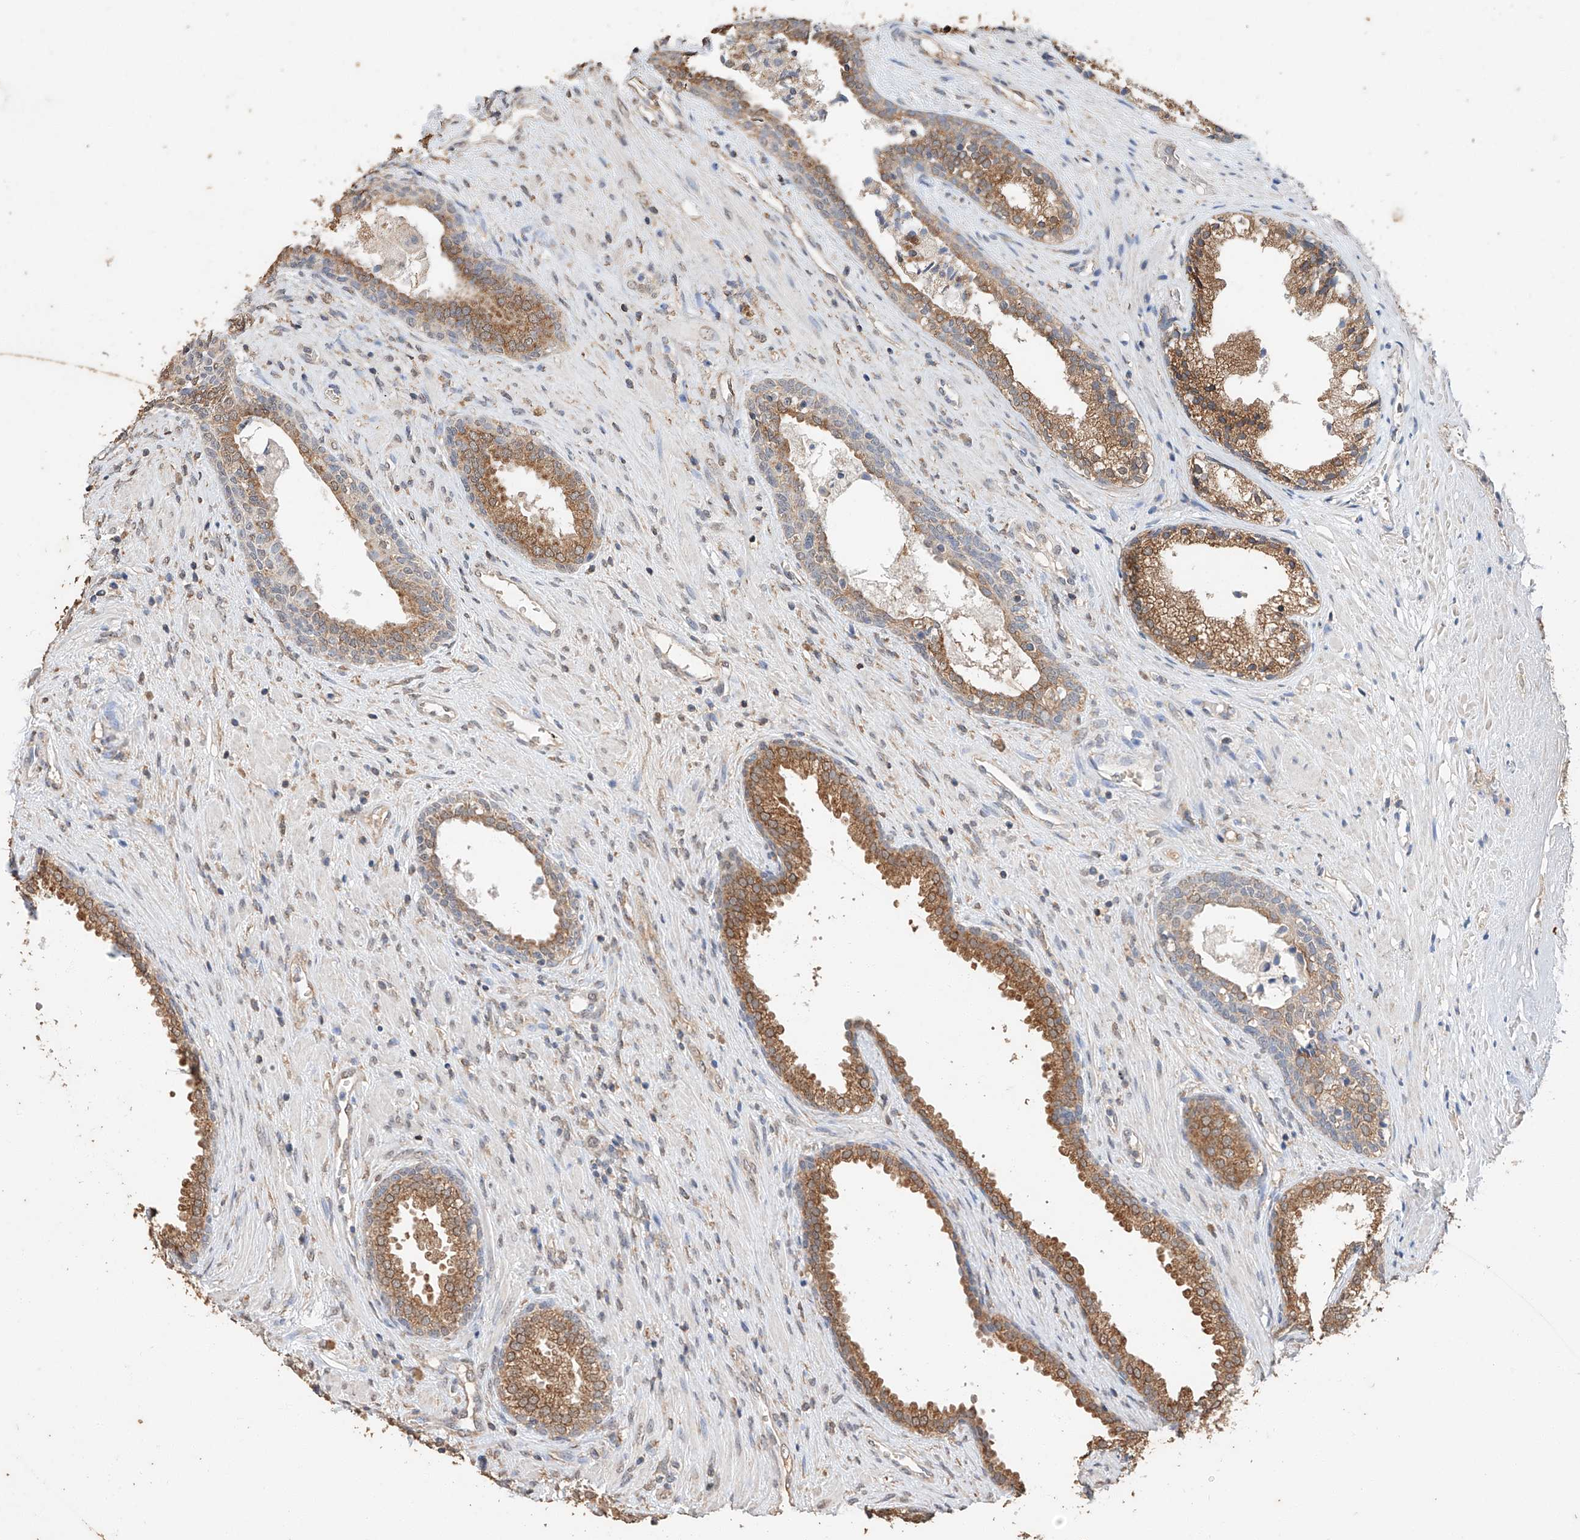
{"staining": {"intensity": "moderate", "quantity": ">75%", "location": "cytoplasmic/membranous"}, "tissue": "prostate", "cell_type": "Glandular cells", "image_type": "normal", "snomed": [{"axis": "morphology", "description": "Normal tissue, NOS"}, {"axis": "topography", "description": "Prostate"}], "caption": "A high-resolution micrograph shows IHC staining of benign prostate, which exhibits moderate cytoplasmic/membranous staining in approximately >75% of glandular cells.", "gene": "CERS4", "patient": {"sex": "male", "age": 76}}